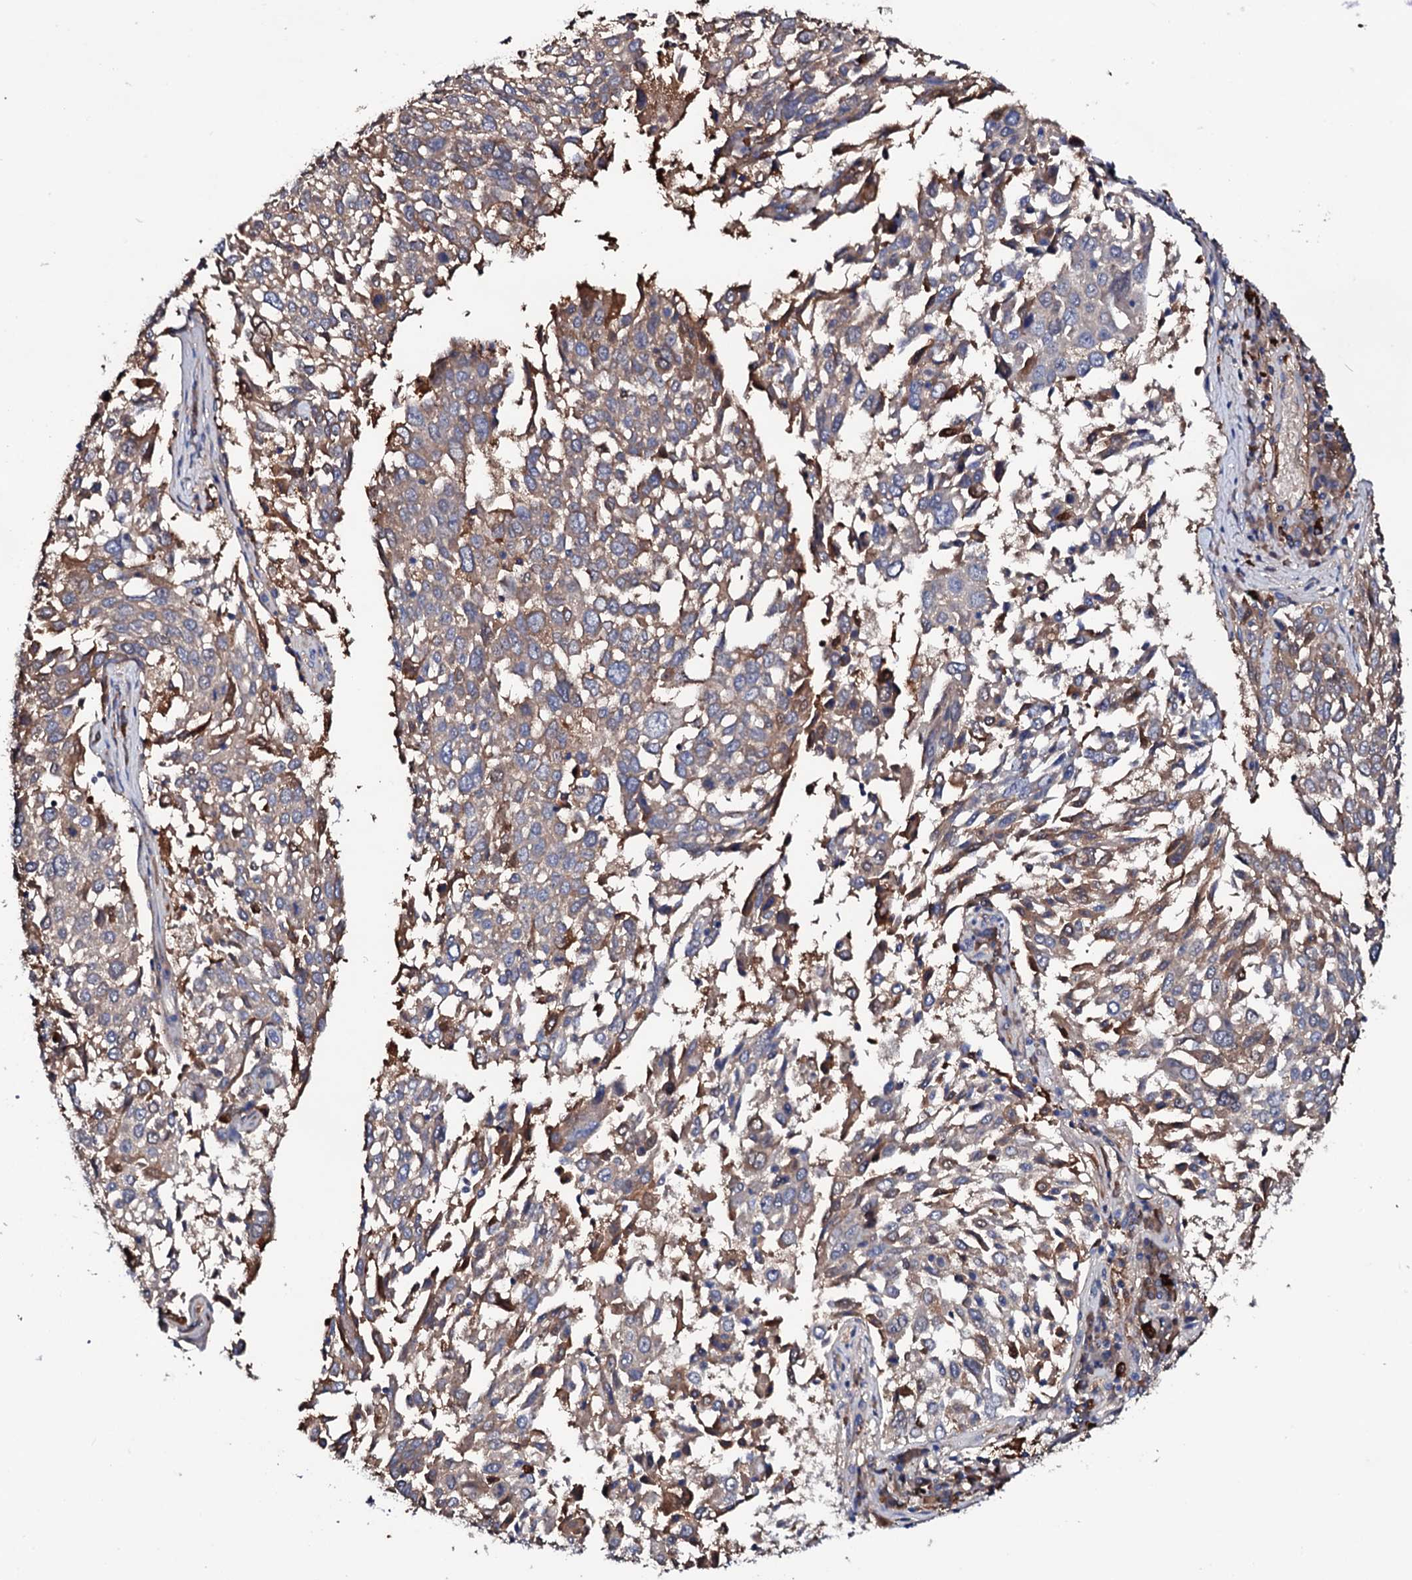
{"staining": {"intensity": "moderate", "quantity": "25%-75%", "location": "cytoplasmic/membranous"}, "tissue": "lung cancer", "cell_type": "Tumor cells", "image_type": "cancer", "snomed": [{"axis": "morphology", "description": "Squamous cell carcinoma, NOS"}, {"axis": "topography", "description": "Lung"}], "caption": "The histopathology image reveals a brown stain indicating the presence of a protein in the cytoplasmic/membranous of tumor cells in lung squamous cell carcinoma.", "gene": "TCAF2", "patient": {"sex": "male", "age": 65}}